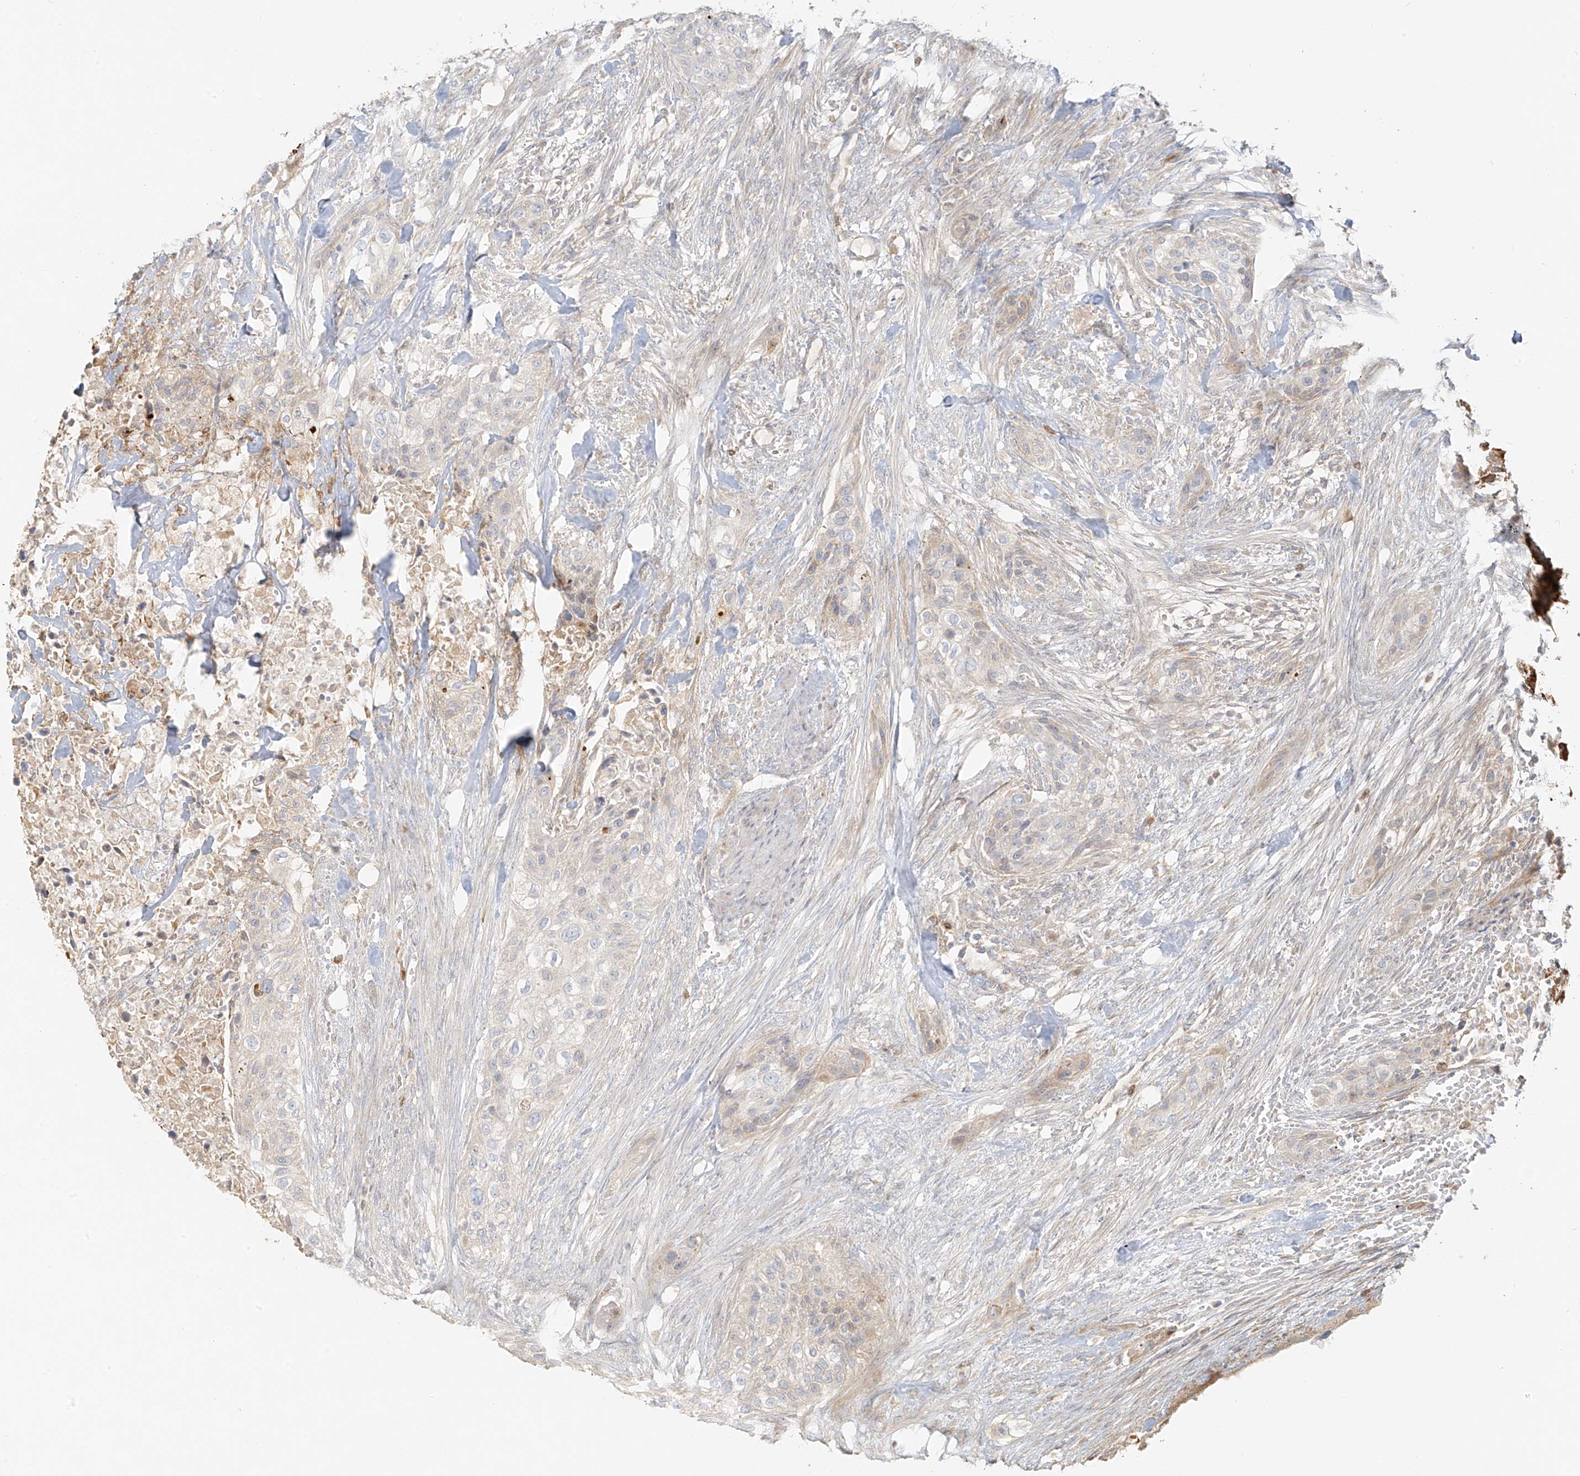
{"staining": {"intensity": "negative", "quantity": "none", "location": "none"}, "tissue": "urothelial cancer", "cell_type": "Tumor cells", "image_type": "cancer", "snomed": [{"axis": "morphology", "description": "Urothelial carcinoma, High grade"}, {"axis": "topography", "description": "Urinary bladder"}], "caption": "High magnification brightfield microscopy of urothelial cancer stained with DAB (3,3'-diaminobenzidine) (brown) and counterstained with hematoxylin (blue): tumor cells show no significant expression.", "gene": "MIPEP", "patient": {"sex": "male", "age": 35}}